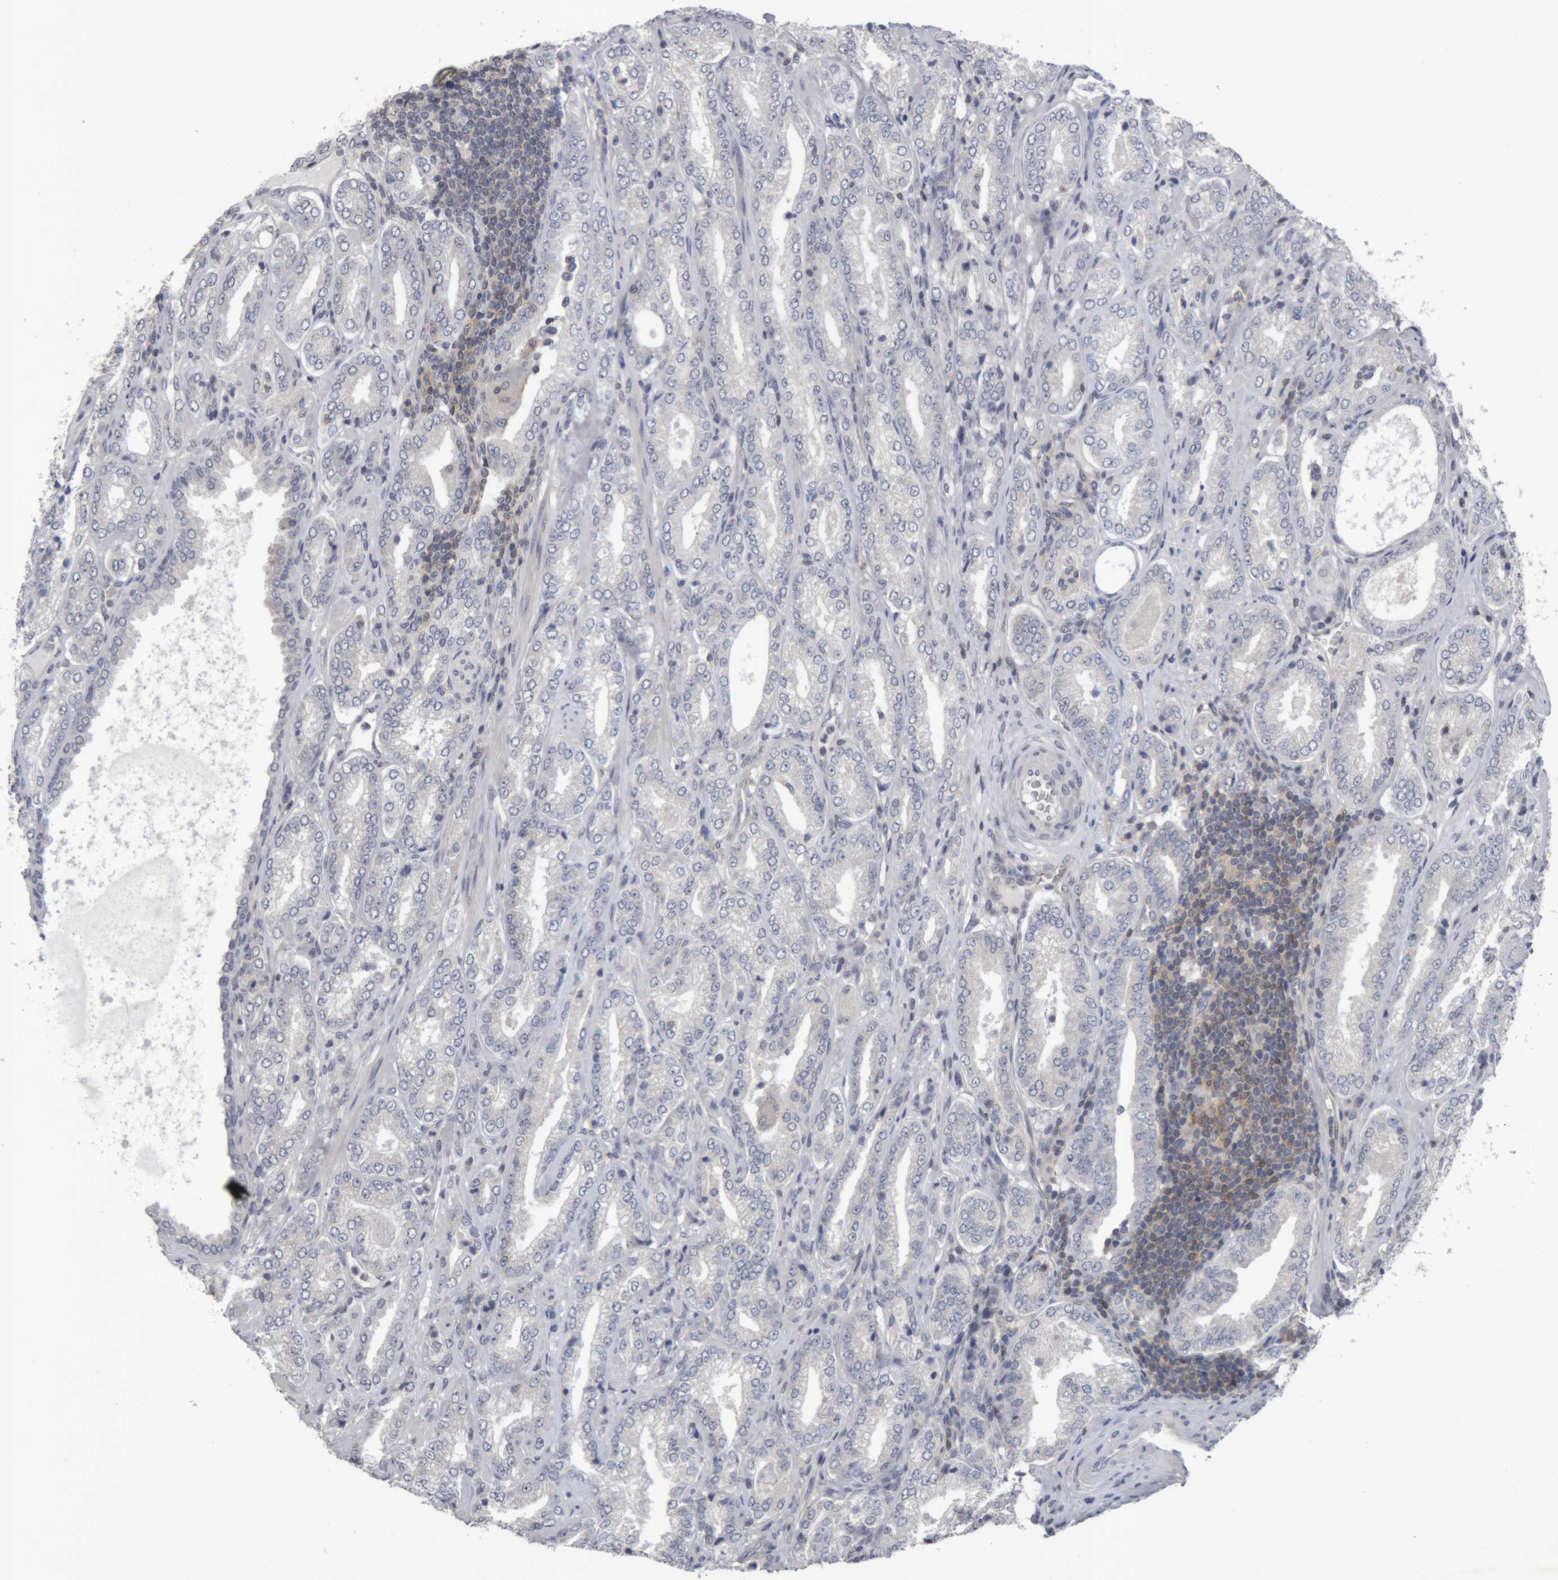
{"staining": {"intensity": "negative", "quantity": "none", "location": "none"}, "tissue": "prostate cancer", "cell_type": "Tumor cells", "image_type": "cancer", "snomed": [{"axis": "morphology", "description": "Adenocarcinoma, Low grade"}, {"axis": "topography", "description": "Prostate"}], "caption": "Histopathology image shows no significant protein positivity in tumor cells of prostate low-grade adenocarcinoma.", "gene": "NFATC2", "patient": {"sex": "male", "age": 62}}